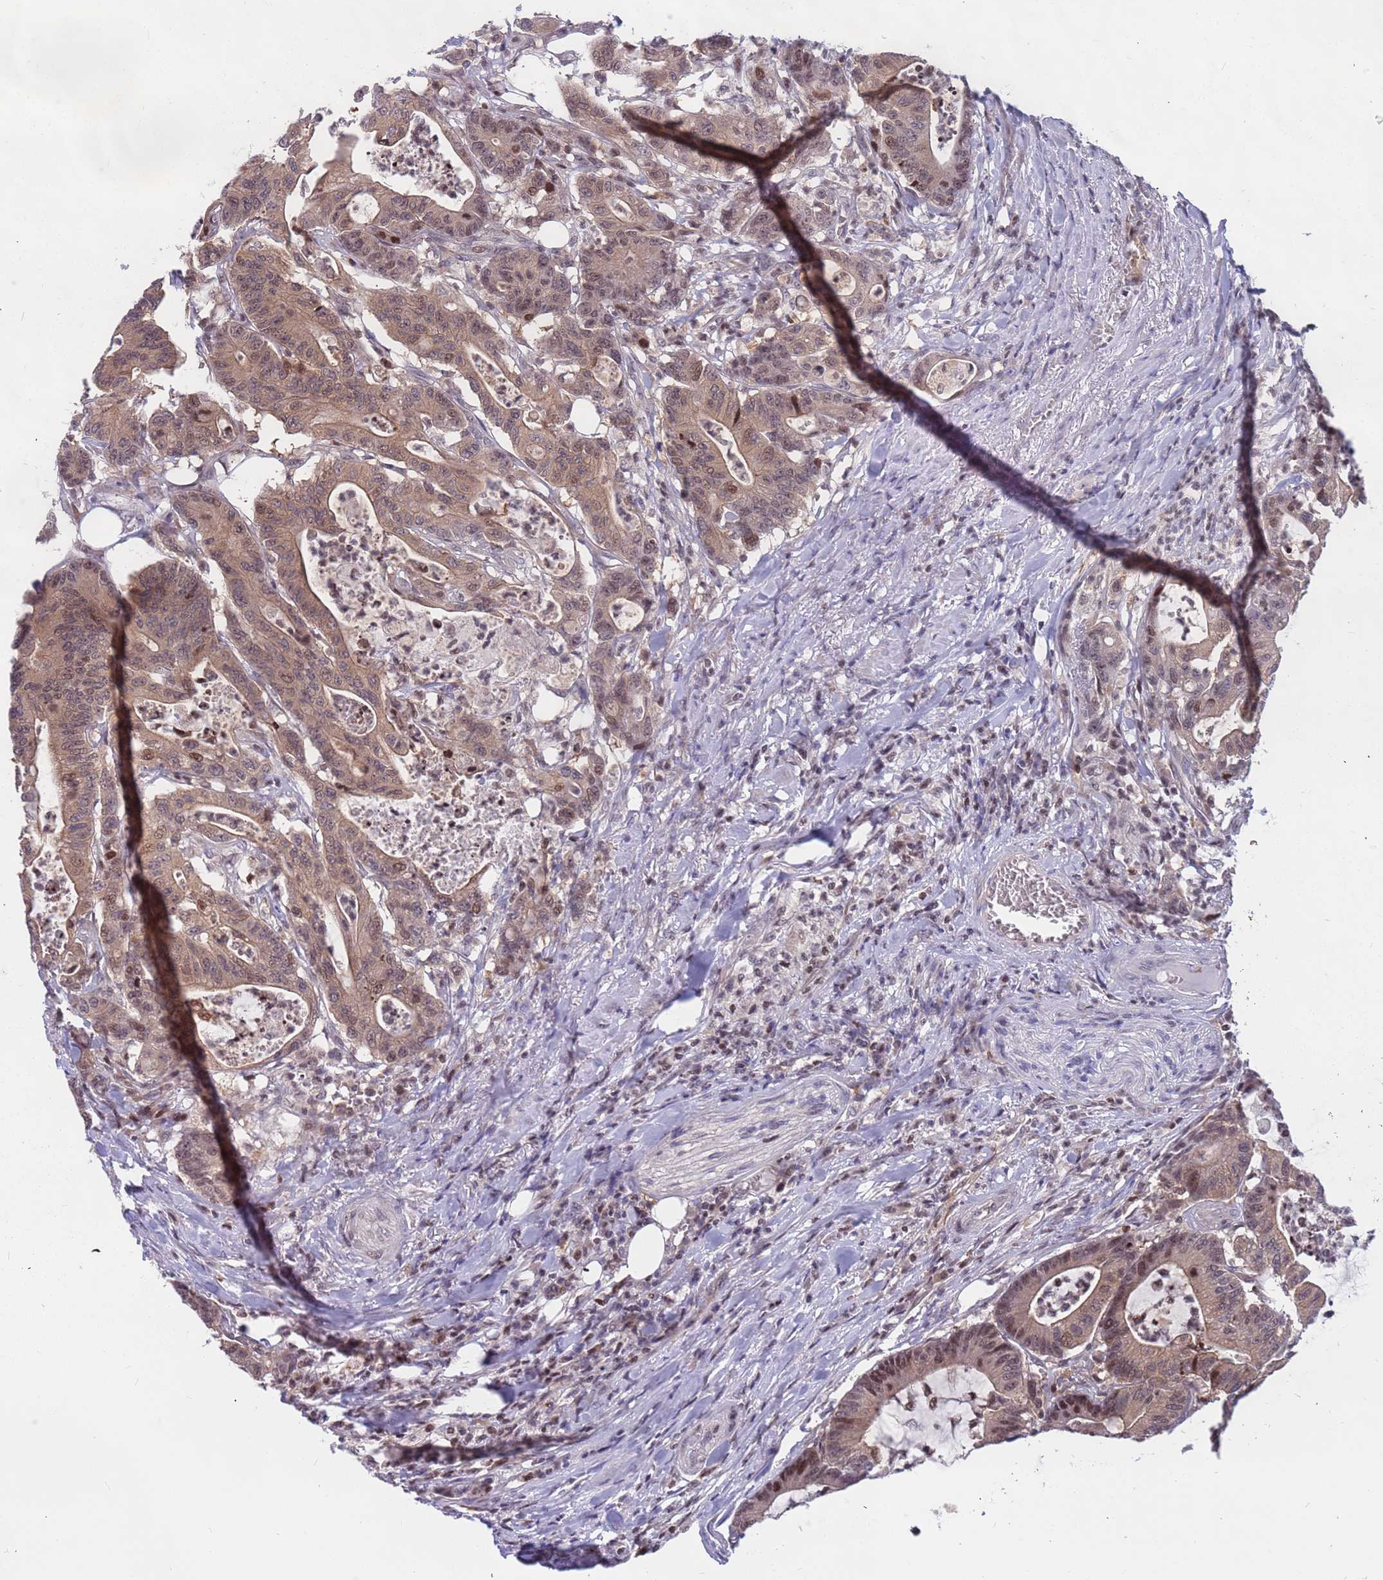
{"staining": {"intensity": "weak", "quantity": ">75%", "location": "cytoplasmic/membranous,nuclear"}, "tissue": "colorectal cancer", "cell_type": "Tumor cells", "image_type": "cancer", "snomed": [{"axis": "morphology", "description": "Adenocarcinoma, NOS"}, {"axis": "topography", "description": "Colon"}], "caption": "This image shows immunohistochemistry staining of adenocarcinoma (colorectal), with low weak cytoplasmic/membranous and nuclear staining in approximately >75% of tumor cells.", "gene": "ARHGEF5", "patient": {"sex": "female", "age": 84}}